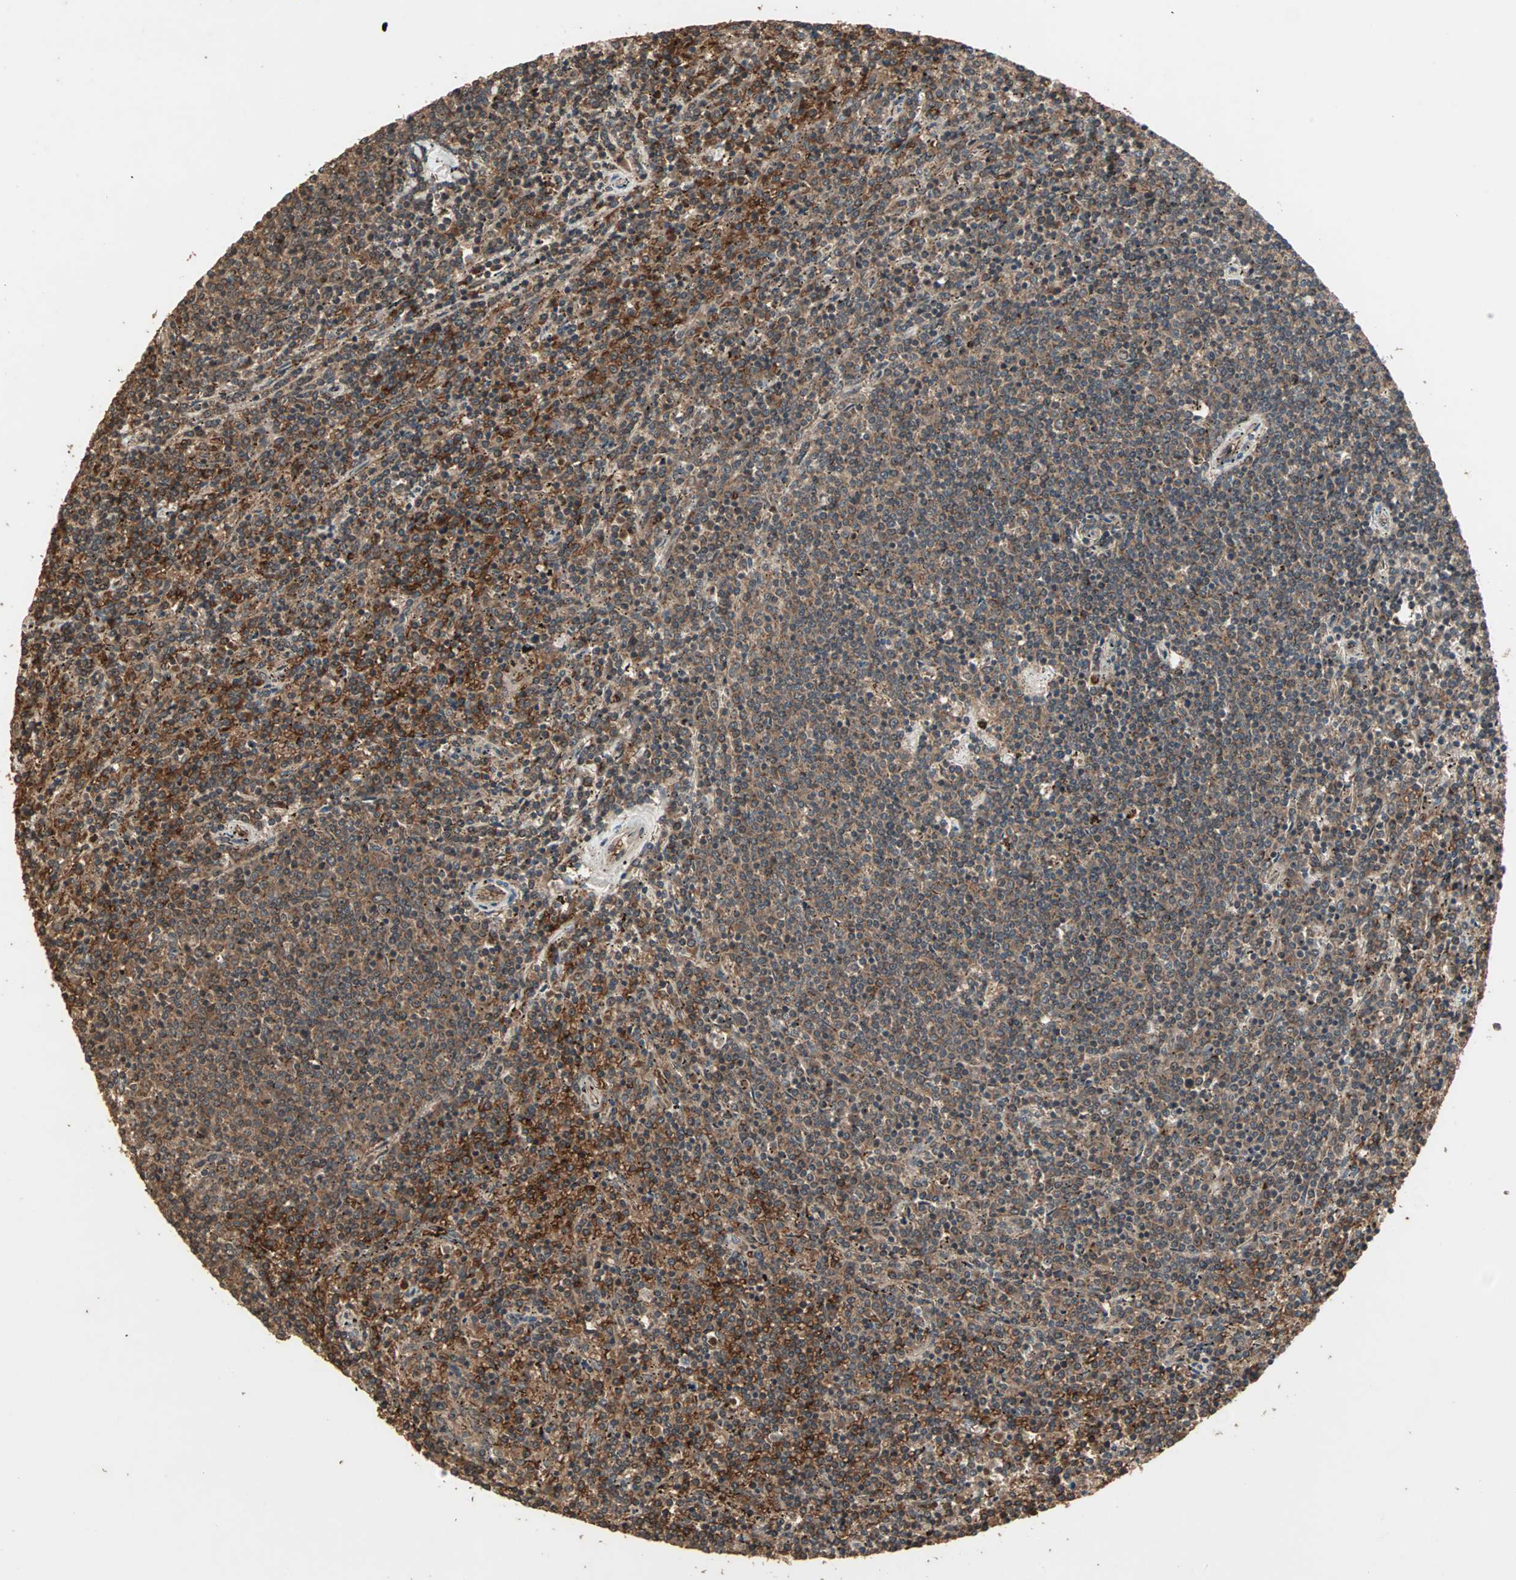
{"staining": {"intensity": "strong", "quantity": ">75%", "location": "cytoplasmic/membranous"}, "tissue": "lymphoma", "cell_type": "Tumor cells", "image_type": "cancer", "snomed": [{"axis": "morphology", "description": "Malignant lymphoma, non-Hodgkin's type, Low grade"}, {"axis": "topography", "description": "Spleen"}], "caption": "Protein staining shows strong cytoplasmic/membranous expression in about >75% of tumor cells in lymphoma.", "gene": "UBAC1", "patient": {"sex": "female", "age": 50}}